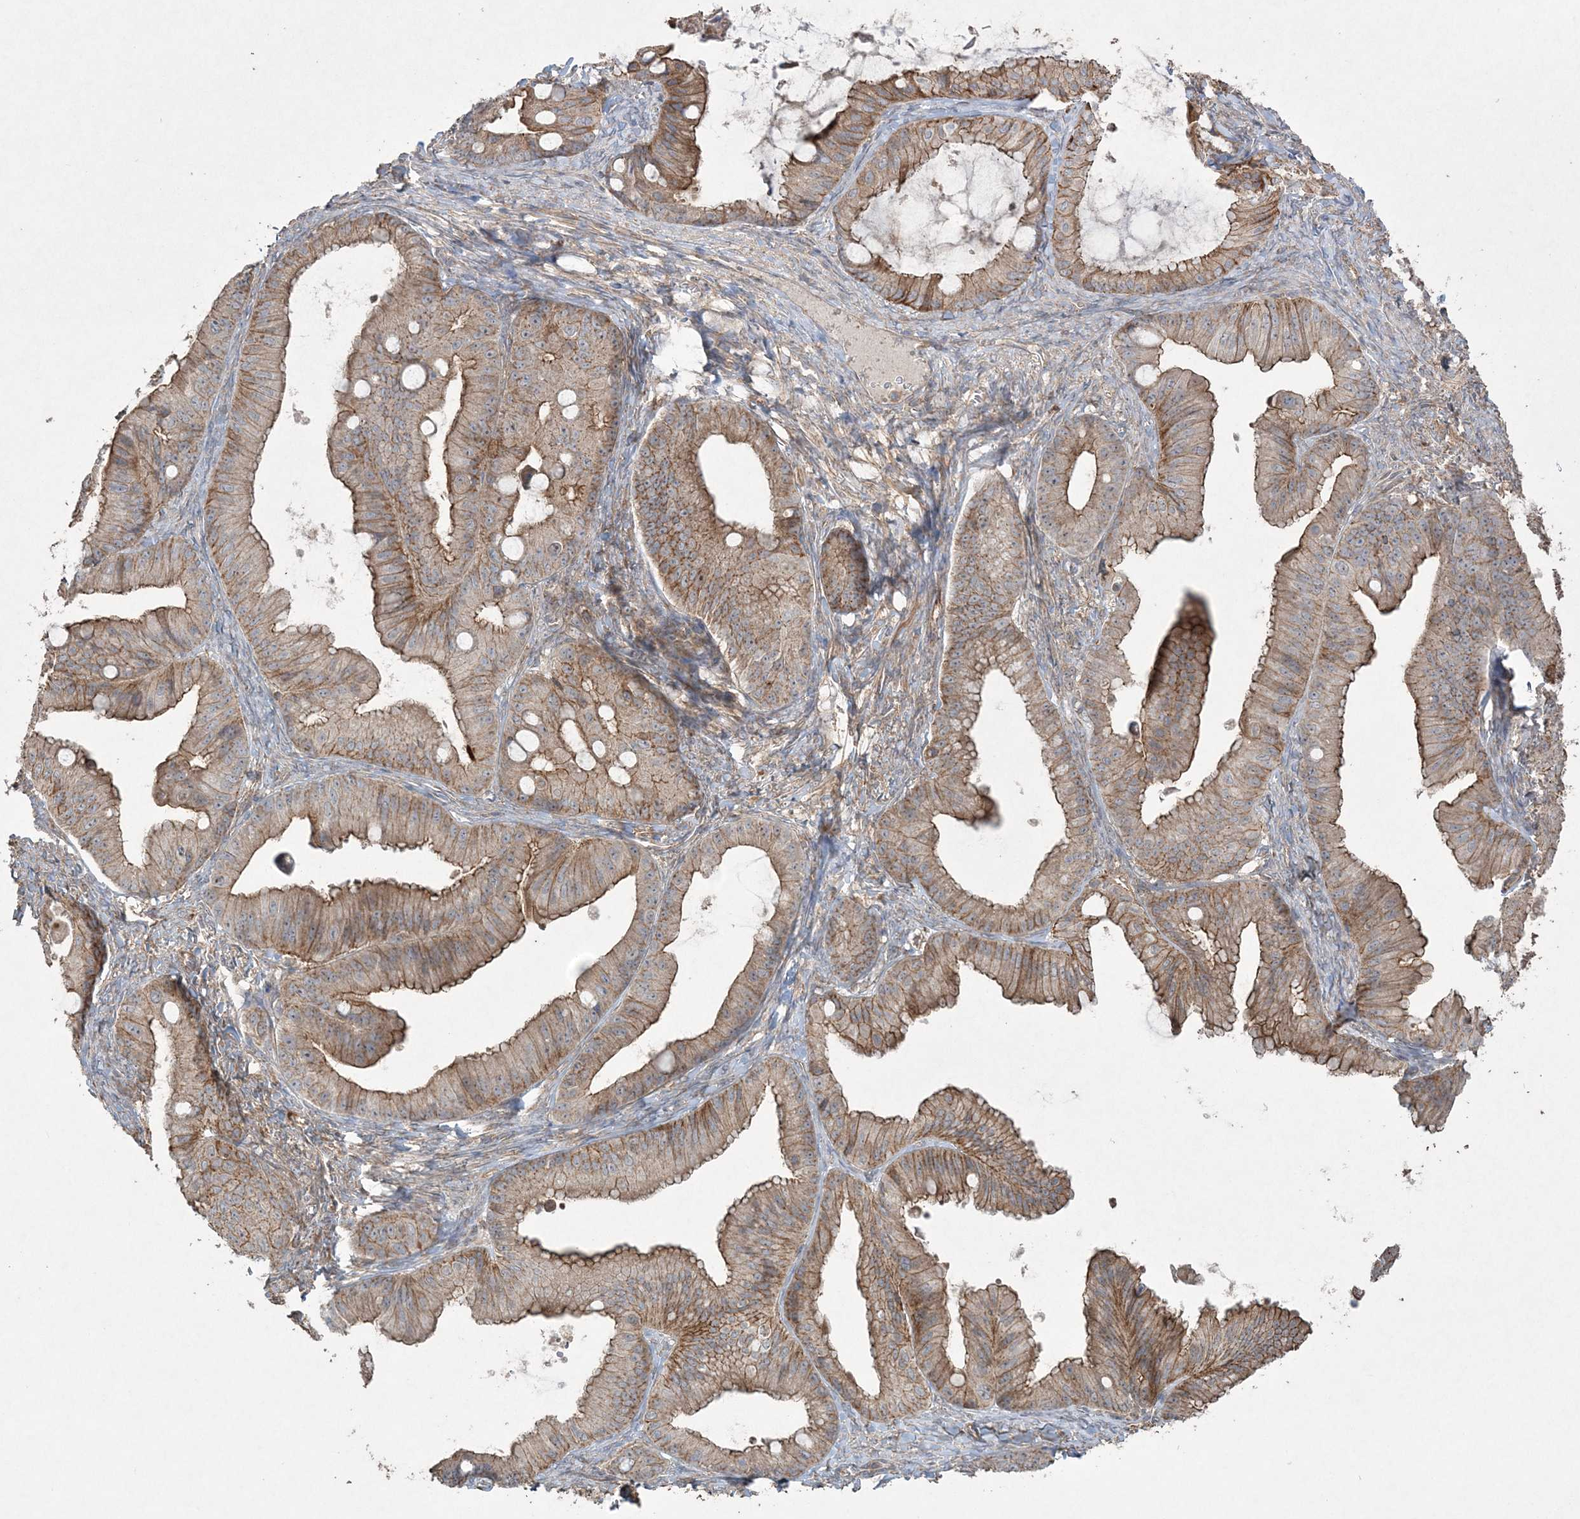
{"staining": {"intensity": "moderate", "quantity": ">75%", "location": "cytoplasmic/membranous"}, "tissue": "ovarian cancer", "cell_type": "Tumor cells", "image_type": "cancer", "snomed": [{"axis": "morphology", "description": "Cystadenocarcinoma, mucinous, NOS"}, {"axis": "topography", "description": "Ovary"}], "caption": "Tumor cells display medium levels of moderate cytoplasmic/membranous staining in approximately >75% of cells in mucinous cystadenocarcinoma (ovarian).", "gene": "TTC7A", "patient": {"sex": "female", "age": 71}}